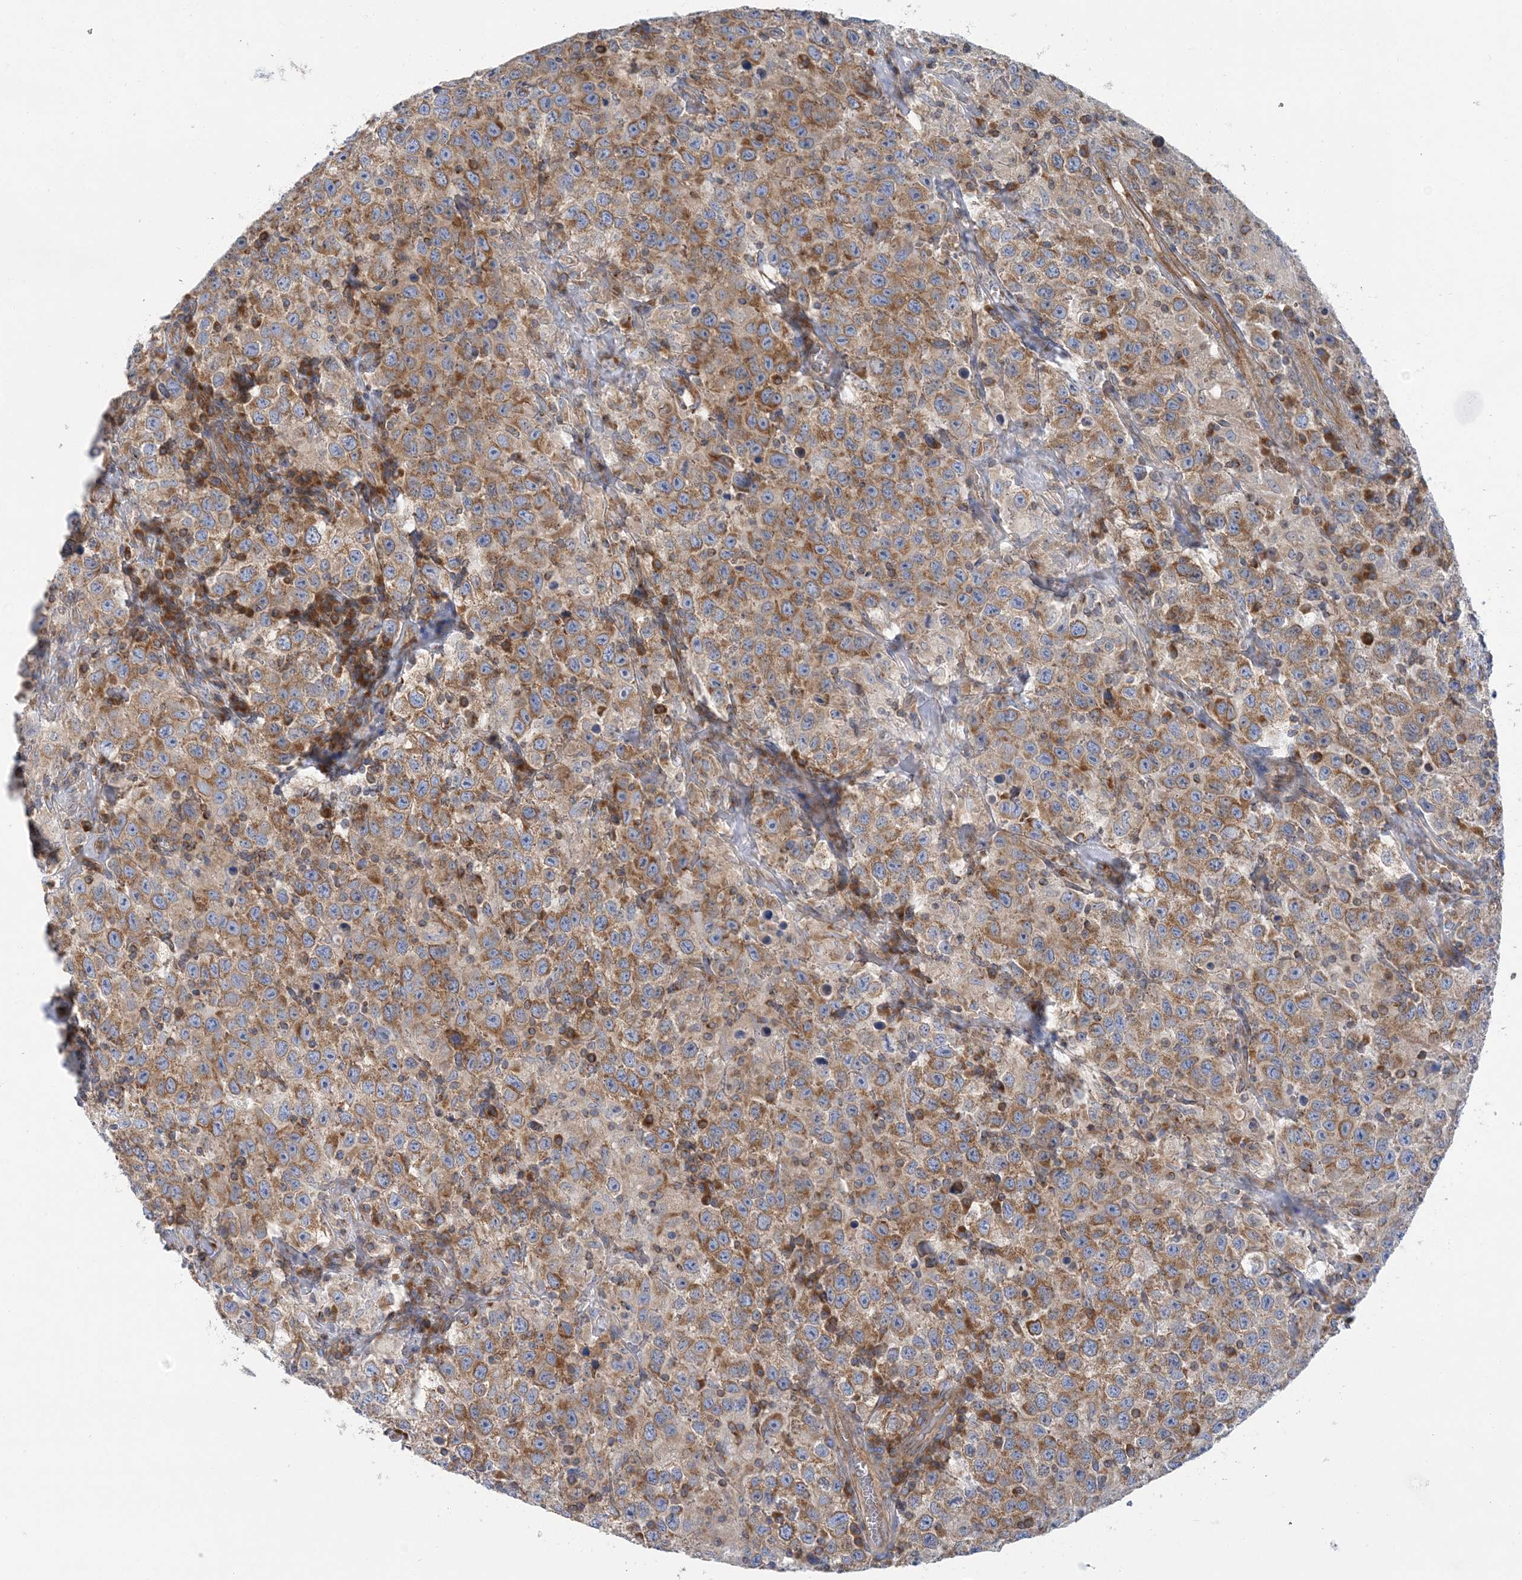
{"staining": {"intensity": "moderate", "quantity": ">75%", "location": "cytoplasmic/membranous"}, "tissue": "testis cancer", "cell_type": "Tumor cells", "image_type": "cancer", "snomed": [{"axis": "morphology", "description": "Seminoma, NOS"}, {"axis": "topography", "description": "Testis"}], "caption": "A brown stain highlights moderate cytoplasmic/membranous staining of a protein in human testis cancer tumor cells.", "gene": "FAM114A2", "patient": {"sex": "male", "age": 41}}